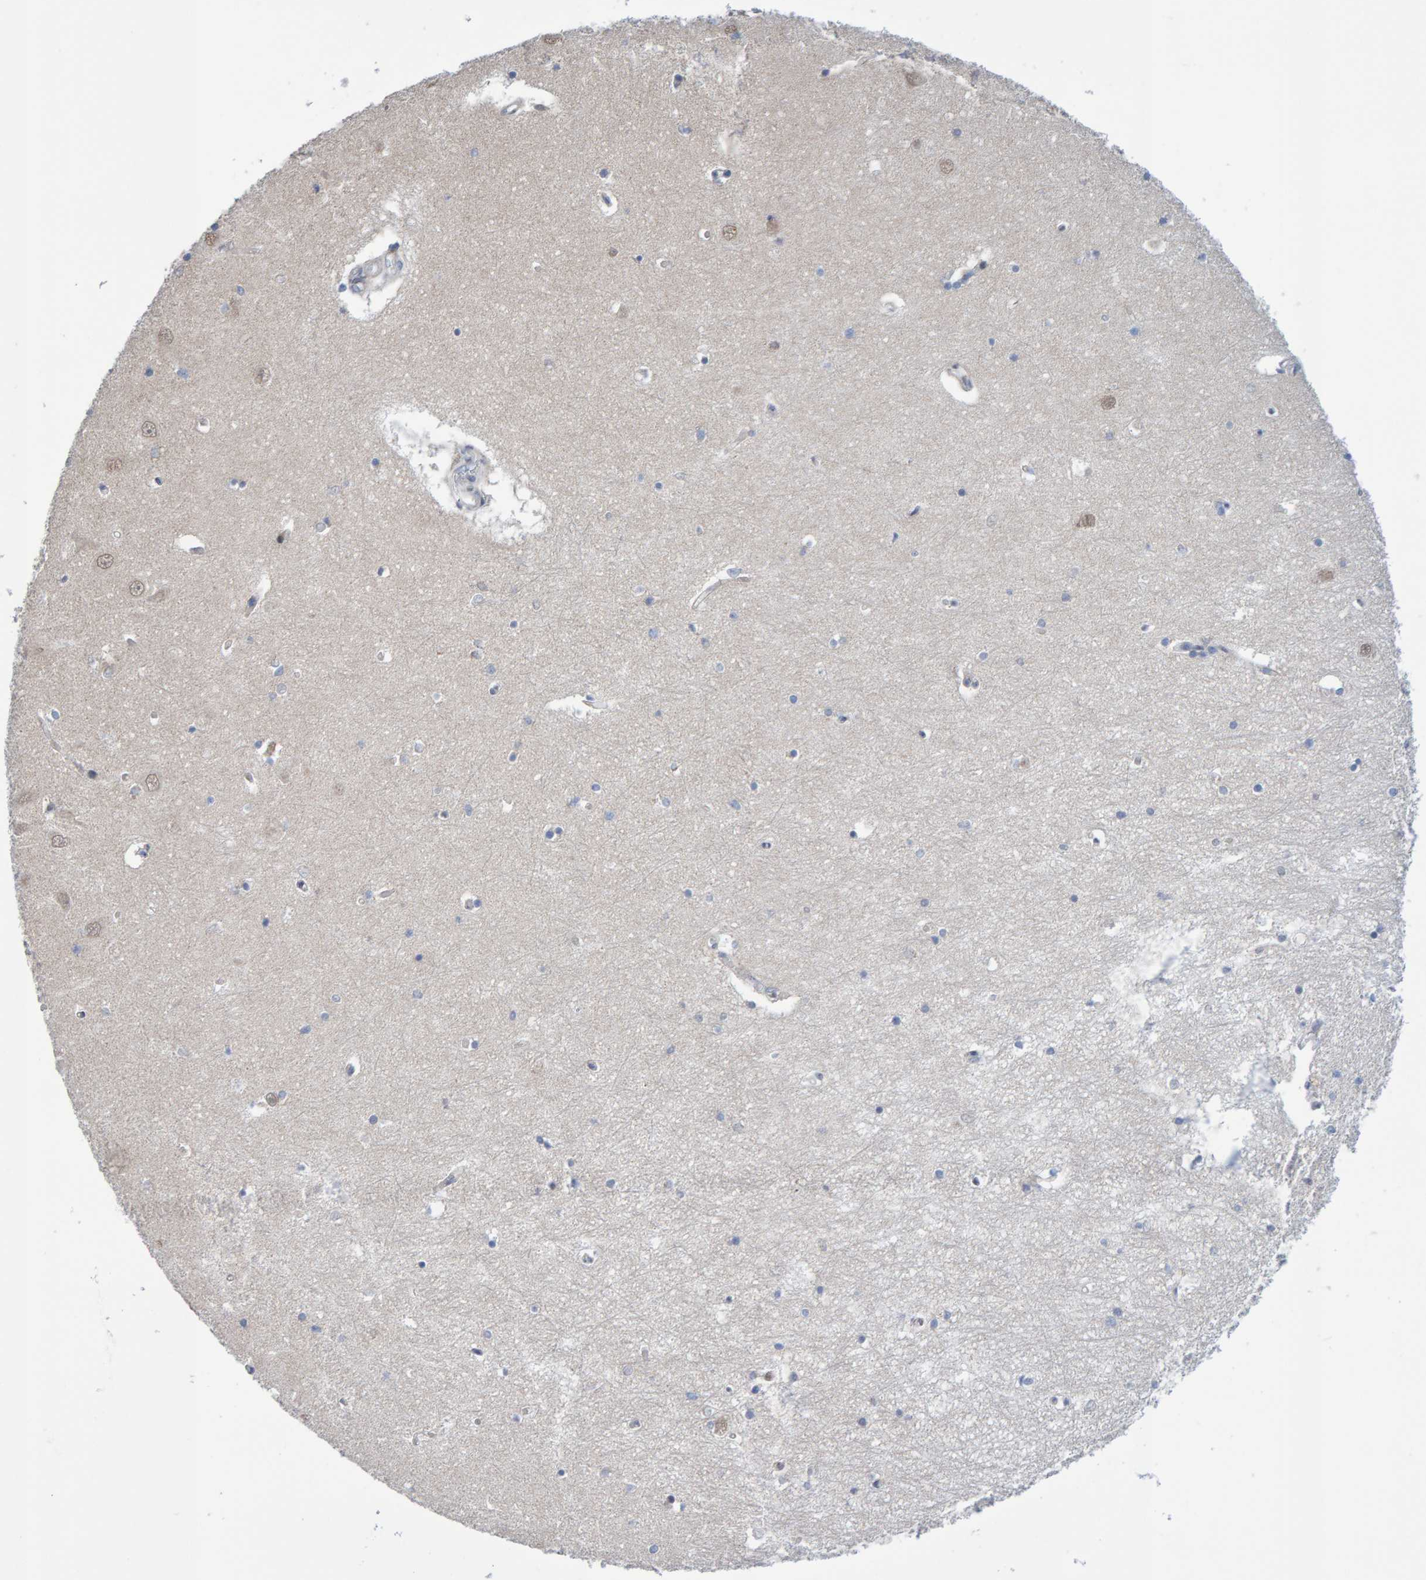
{"staining": {"intensity": "negative", "quantity": "none", "location": "none"}, "tissue": "hippocampus", "cell_type": "Glial cells", "image_type": "normal", "snomed": [{"axis": "morphology", "description": "Normal tissue, NOS"}, {"axis": "topography", "description": "Hippocampus"}], "caption": "Immunohistochemistry micrograph of benign hippocampus: hippocampus stained with DAB (3,3'-diaminobenzidine) demonstrates no significant protein staining in glial cells.", "gene": "USP43", "patient": {"sex": "male", "age": 70}}